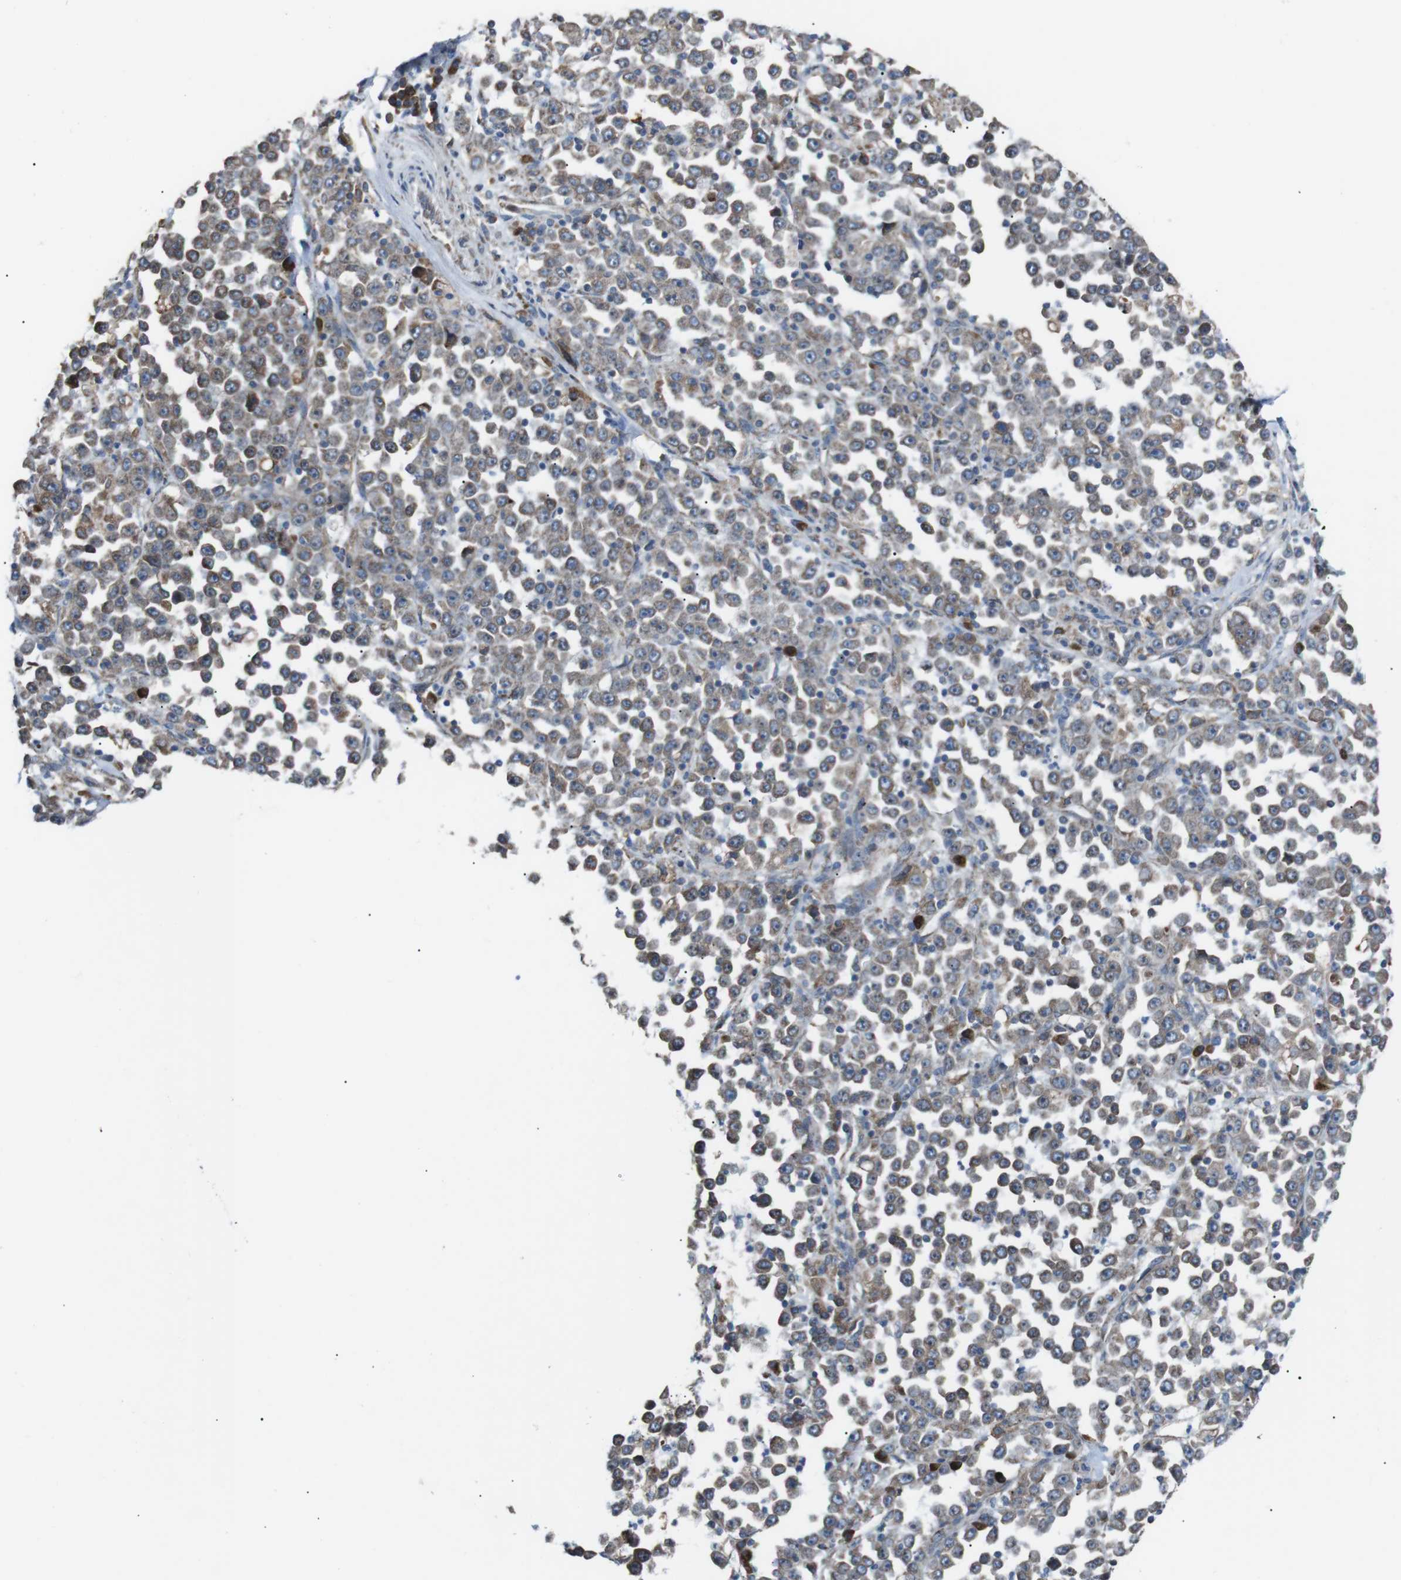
{"staining": {"intensity": "moderate", "quantity": "<25%", "location": "cytoplasmic/membranous"}, "tissue": "stomach cancer", "cell_type": "Tumor cells", "image_type": "cancer", "snomed": [{"axis": "morphology", "description": "Normal tissue, NOS"}, {"axis": "morphology", "description": "Adenocarcinoma, NOS"}, {"axis": "topography", "description": "Stomach, upper"}, {"axis": "topography", "description": "Stomach"}], "caption": "Brown immunohistochemical staining in stomach cancer (adenocarcinoma) demonstrates moderate cytoplasmic/membranous expression in approximately <25% of tumor cells.", "gene": "CISD2", "patient": {"sex": "male", "age": 59}}